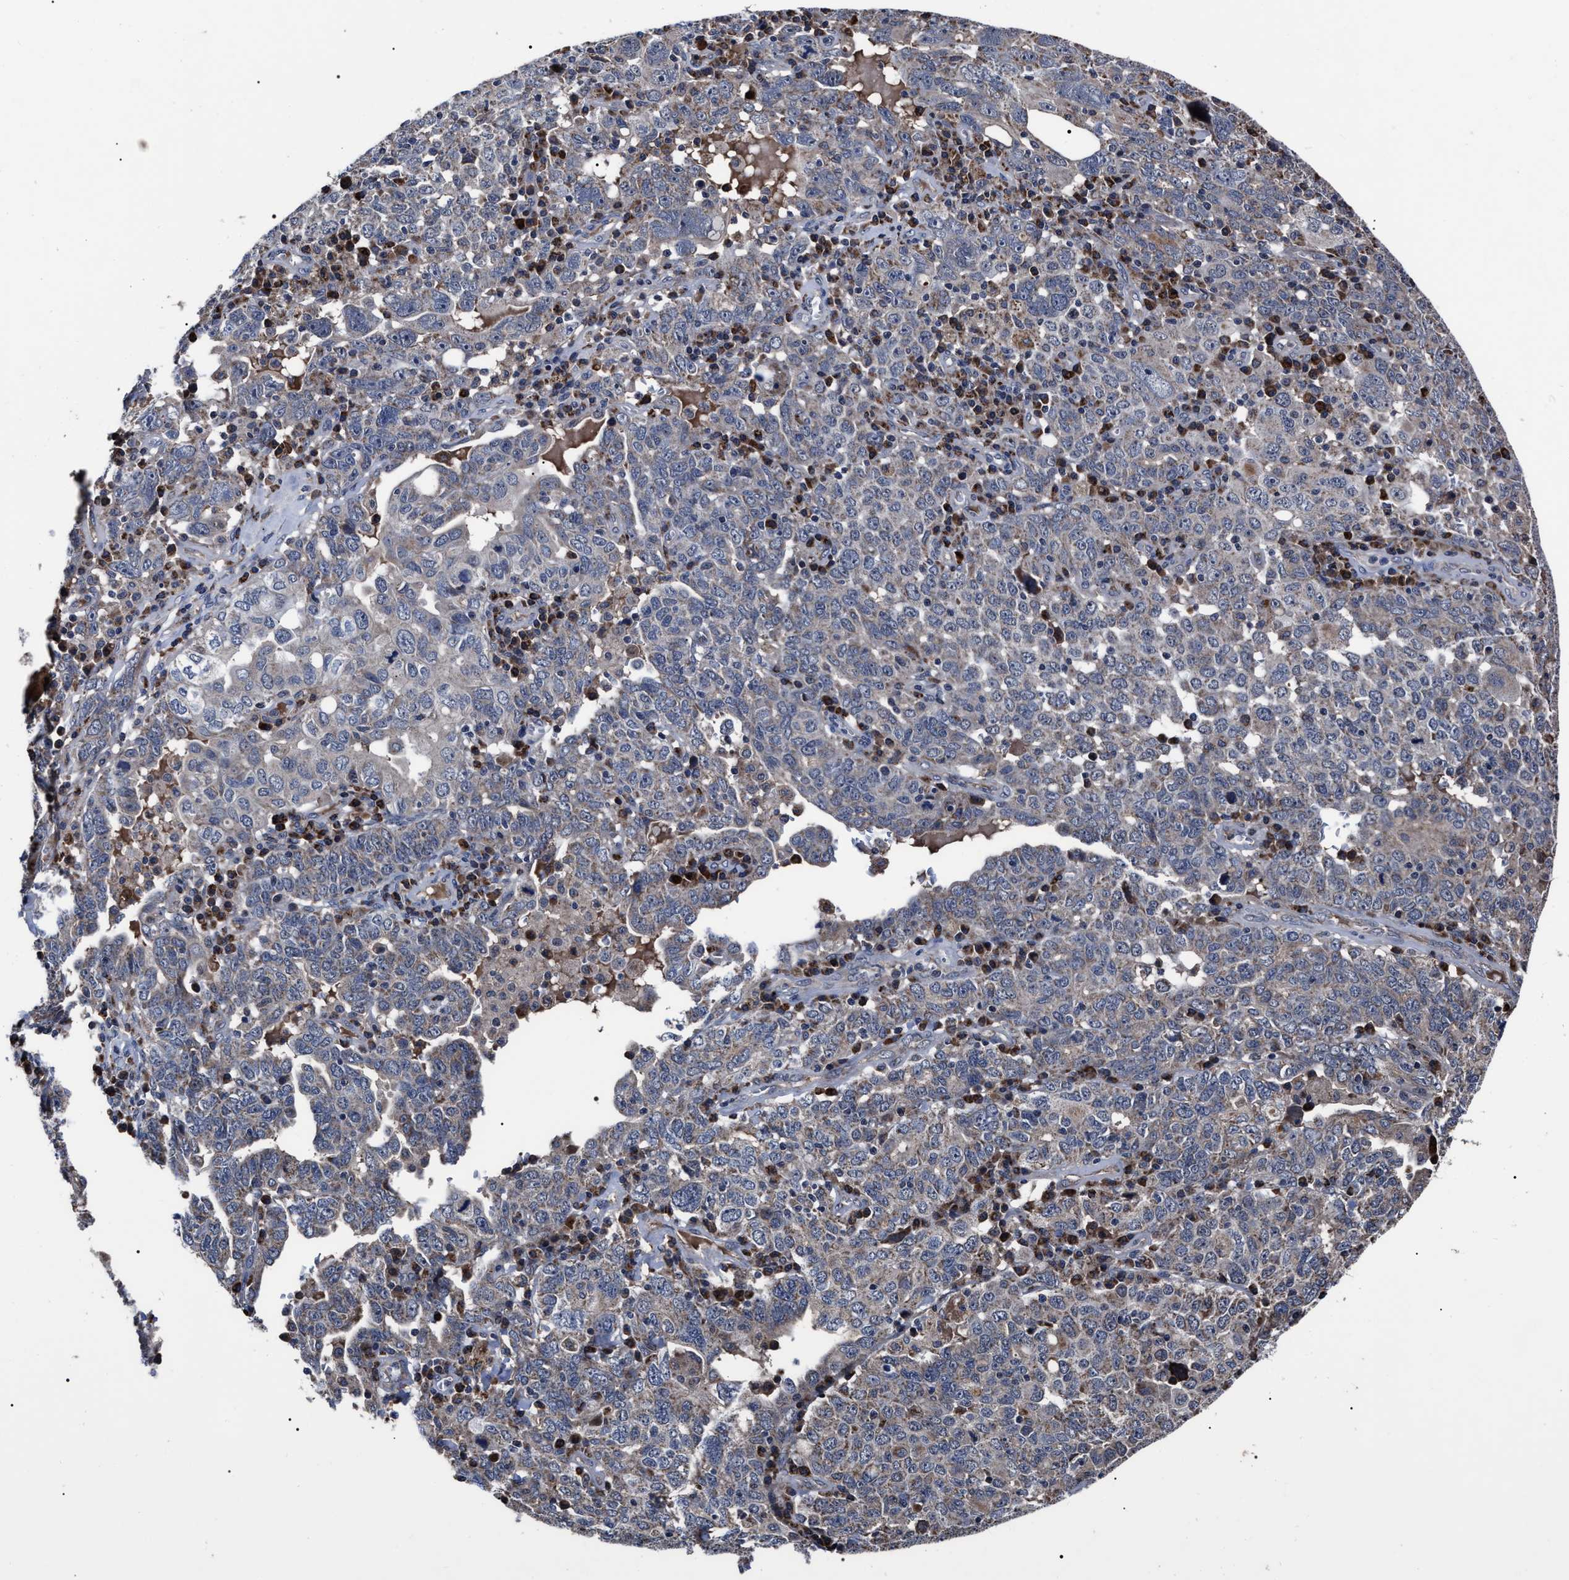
{"staining": {"intensity": "weak", "quantity": "<25%", "location": "cytoplasmic/membranous"}, "tissue": "ovarian cancer", "cell_type": "Tumor cells", "image_type": "cancer", "snomed": [{"axis": "morphology", "description": "Carcinoma, endometroid"}, {"axis": "topography", "description": "Ovary"}], "caption": "The micrograph demonstrates no significant expression in tumor cells of ovarian cancer.", "gene": "MACC1", "patient": {"sex": "female", "age": 62}}